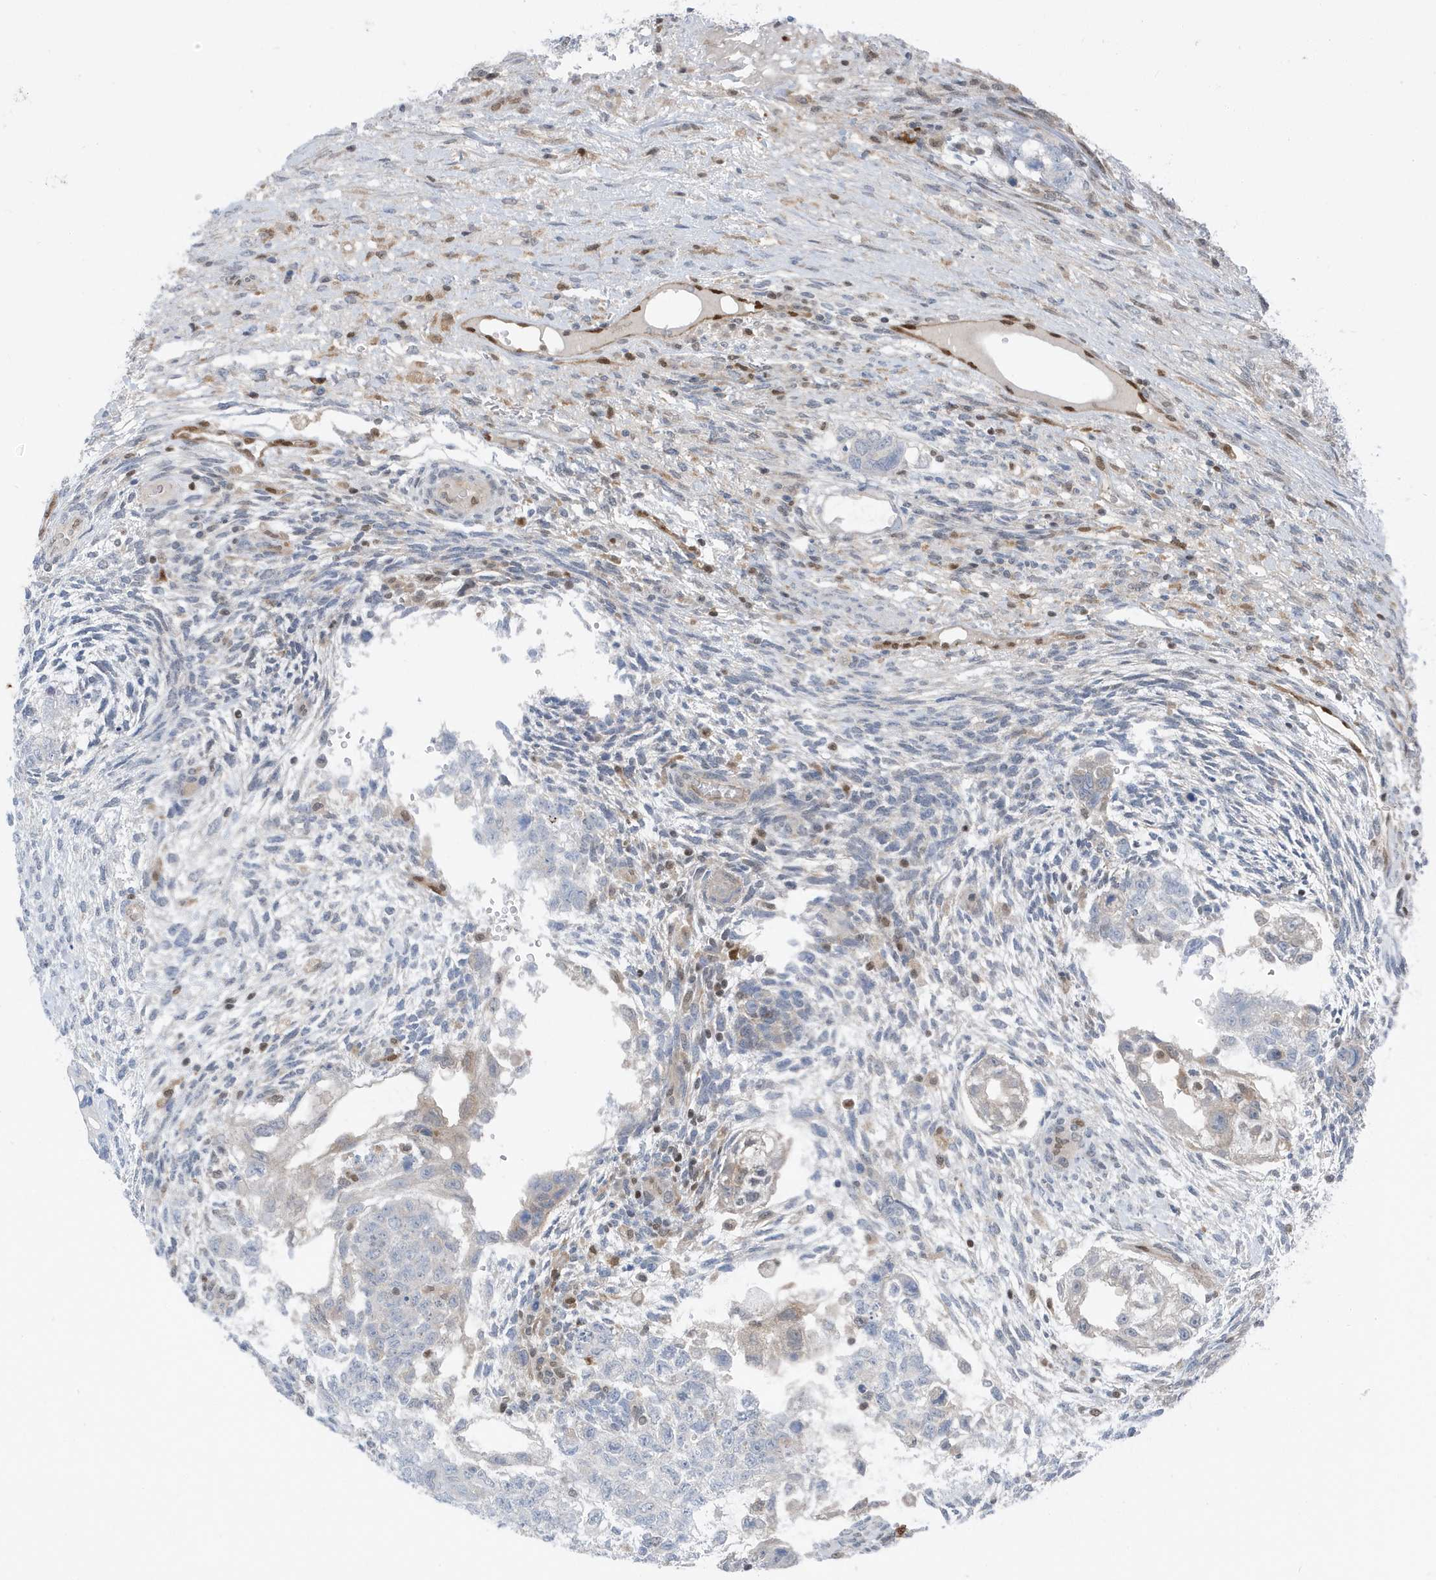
{"staining": {"intensity": "negative", "quantity": "none", "location": "none"}, "tissue": "testis cancer", "cell_type": "Tumor cells", "image_type": "cancer", "snomed": [{"axis": "morphology", "description": "Carcinoma, Embryonal, NOS"}, {"axis": "topography", "description": "Testis"}], "caption": "A high-resolution histopathology image shows IHC staining of embryonal carcinoma (testis), which shows no significant expression in tumor cells.", "gene": "NCOA7", "patient": {"sex": "male", "age": 37}}